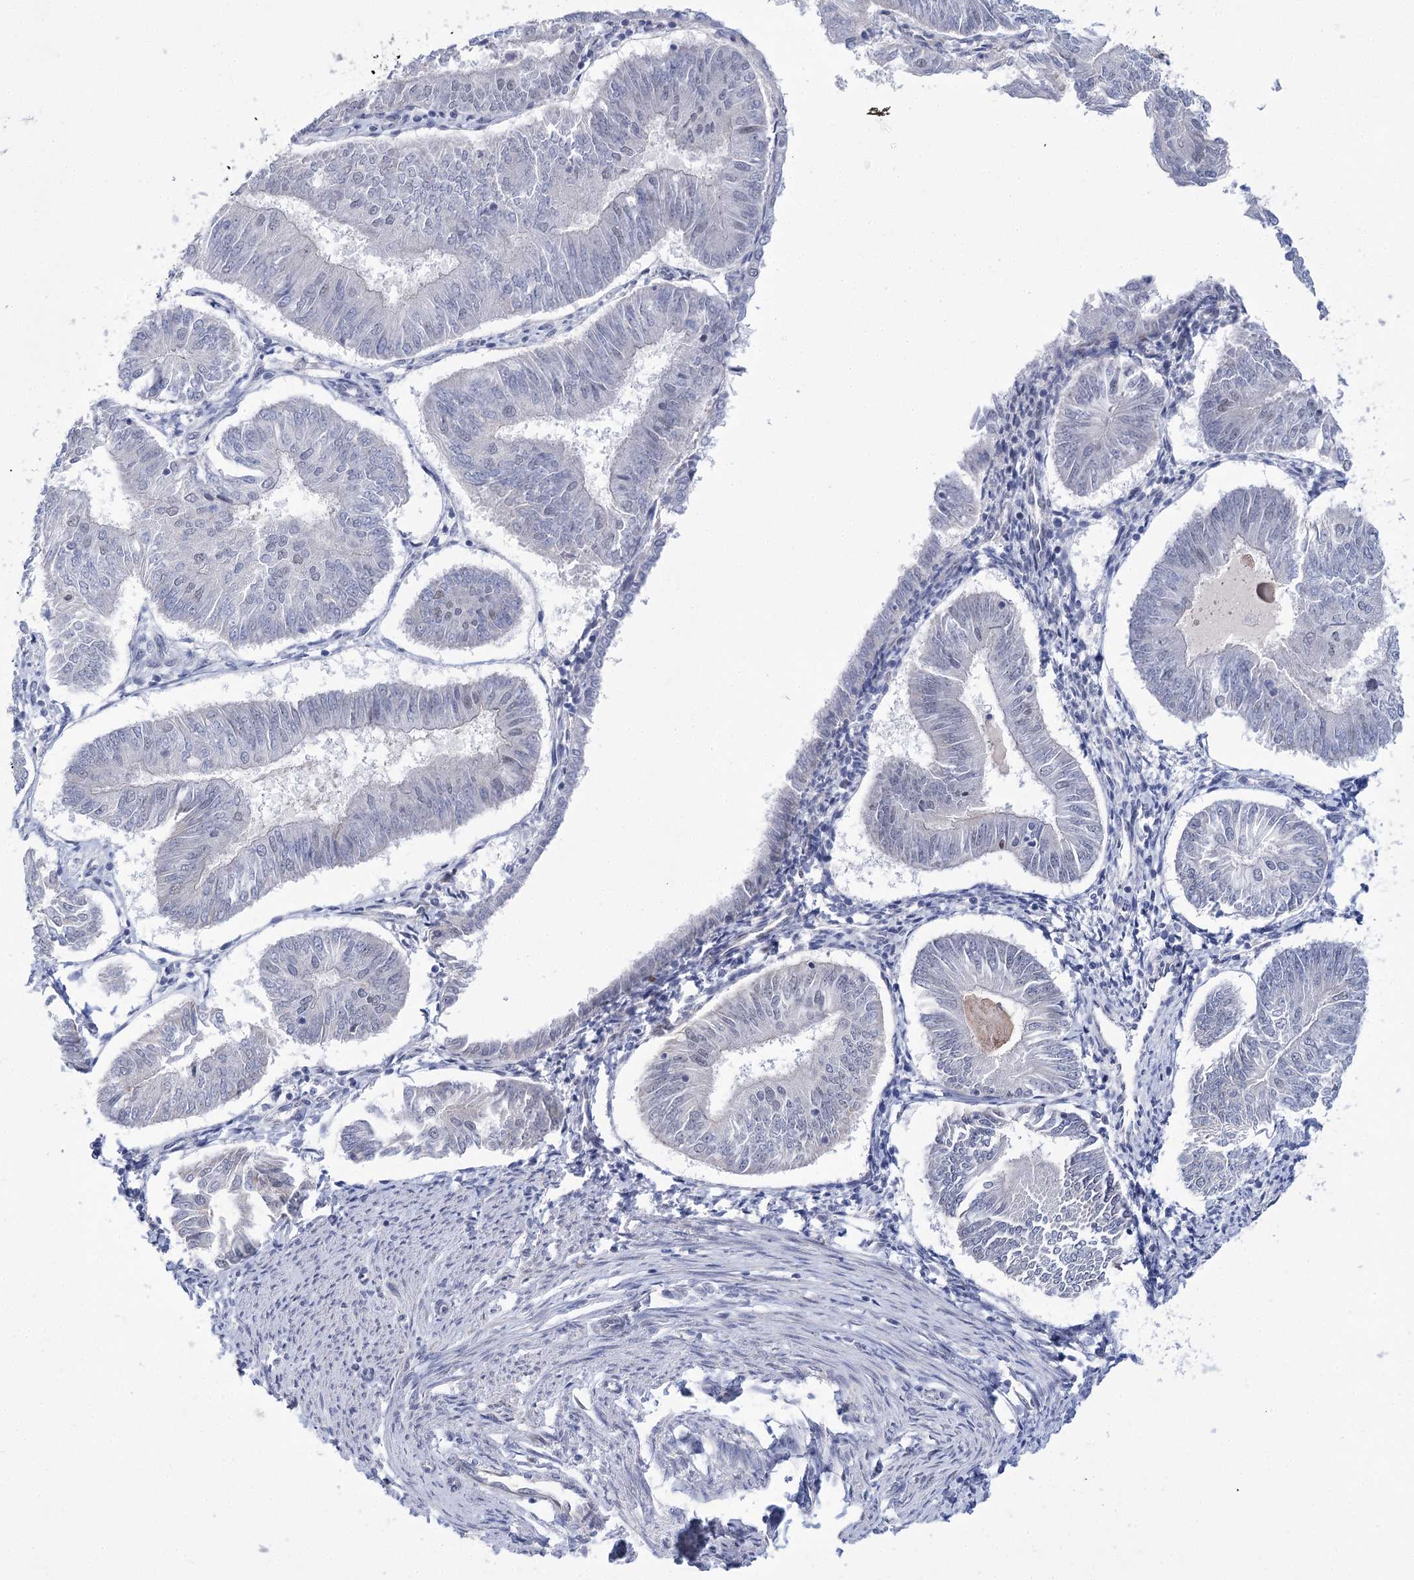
{"staining": {"intensity": "negative", "quantity": "none", "location": "none"}, "tissue": "endometrial cancer", "cell_type": "Tumor cells", "image_type": "cancer", "snomed": [{"axis": "morphology", "description": "Adenocarcinoma, NOS"}, {"axis": "topography", "description": "Endometrium"}], "caption": "This is an immunohistochemistry histopathology image of endometrial adenocarcinoma. There is no expression in tumor cells.", "gene": "THAP6", "patient": {"sex": "female", "age": 58}}